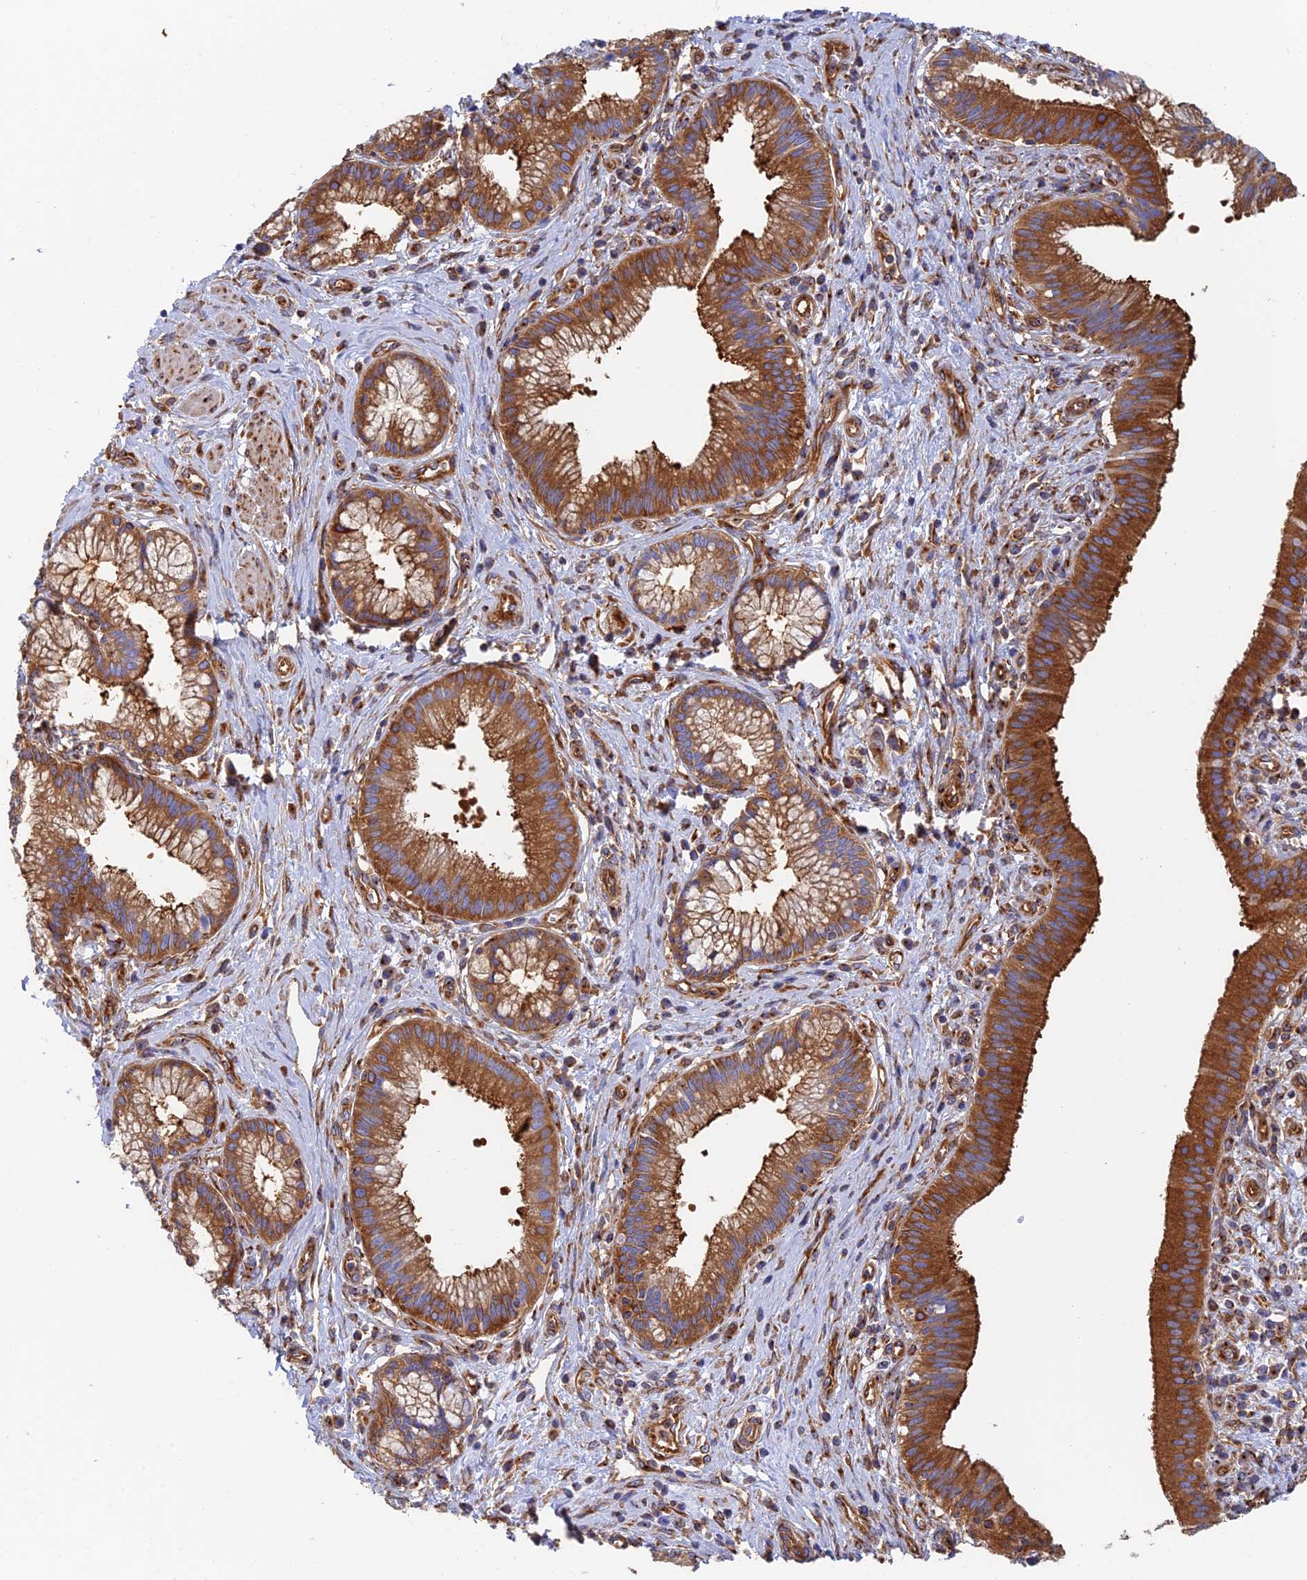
{"staining": {"intensity": "strong", "quantity": ">75%", "location": "cytoplasmic/membranous"}, "tissue": "pancreatic cancer", "cell_type": "Tumor cells", "image_type": "cancer", "snomed": [{"axis": "morphology", "description": "Adenocarcinoma, NOS"}, {"axis": "topography", "description": "Pancreas"}], "caption": "Adenocarcinoma (pancreatic) stained with immunohistochemistry reveals strong cytoplasmic/membranous staining in about >75% of tumor cells. (DAB (3,3'-diaminobenzidine) IHC, brown staining for protein, blue staining for nuclei).", "gene": "DCTN2", "patient": {"sex": "male", "age": 72}}